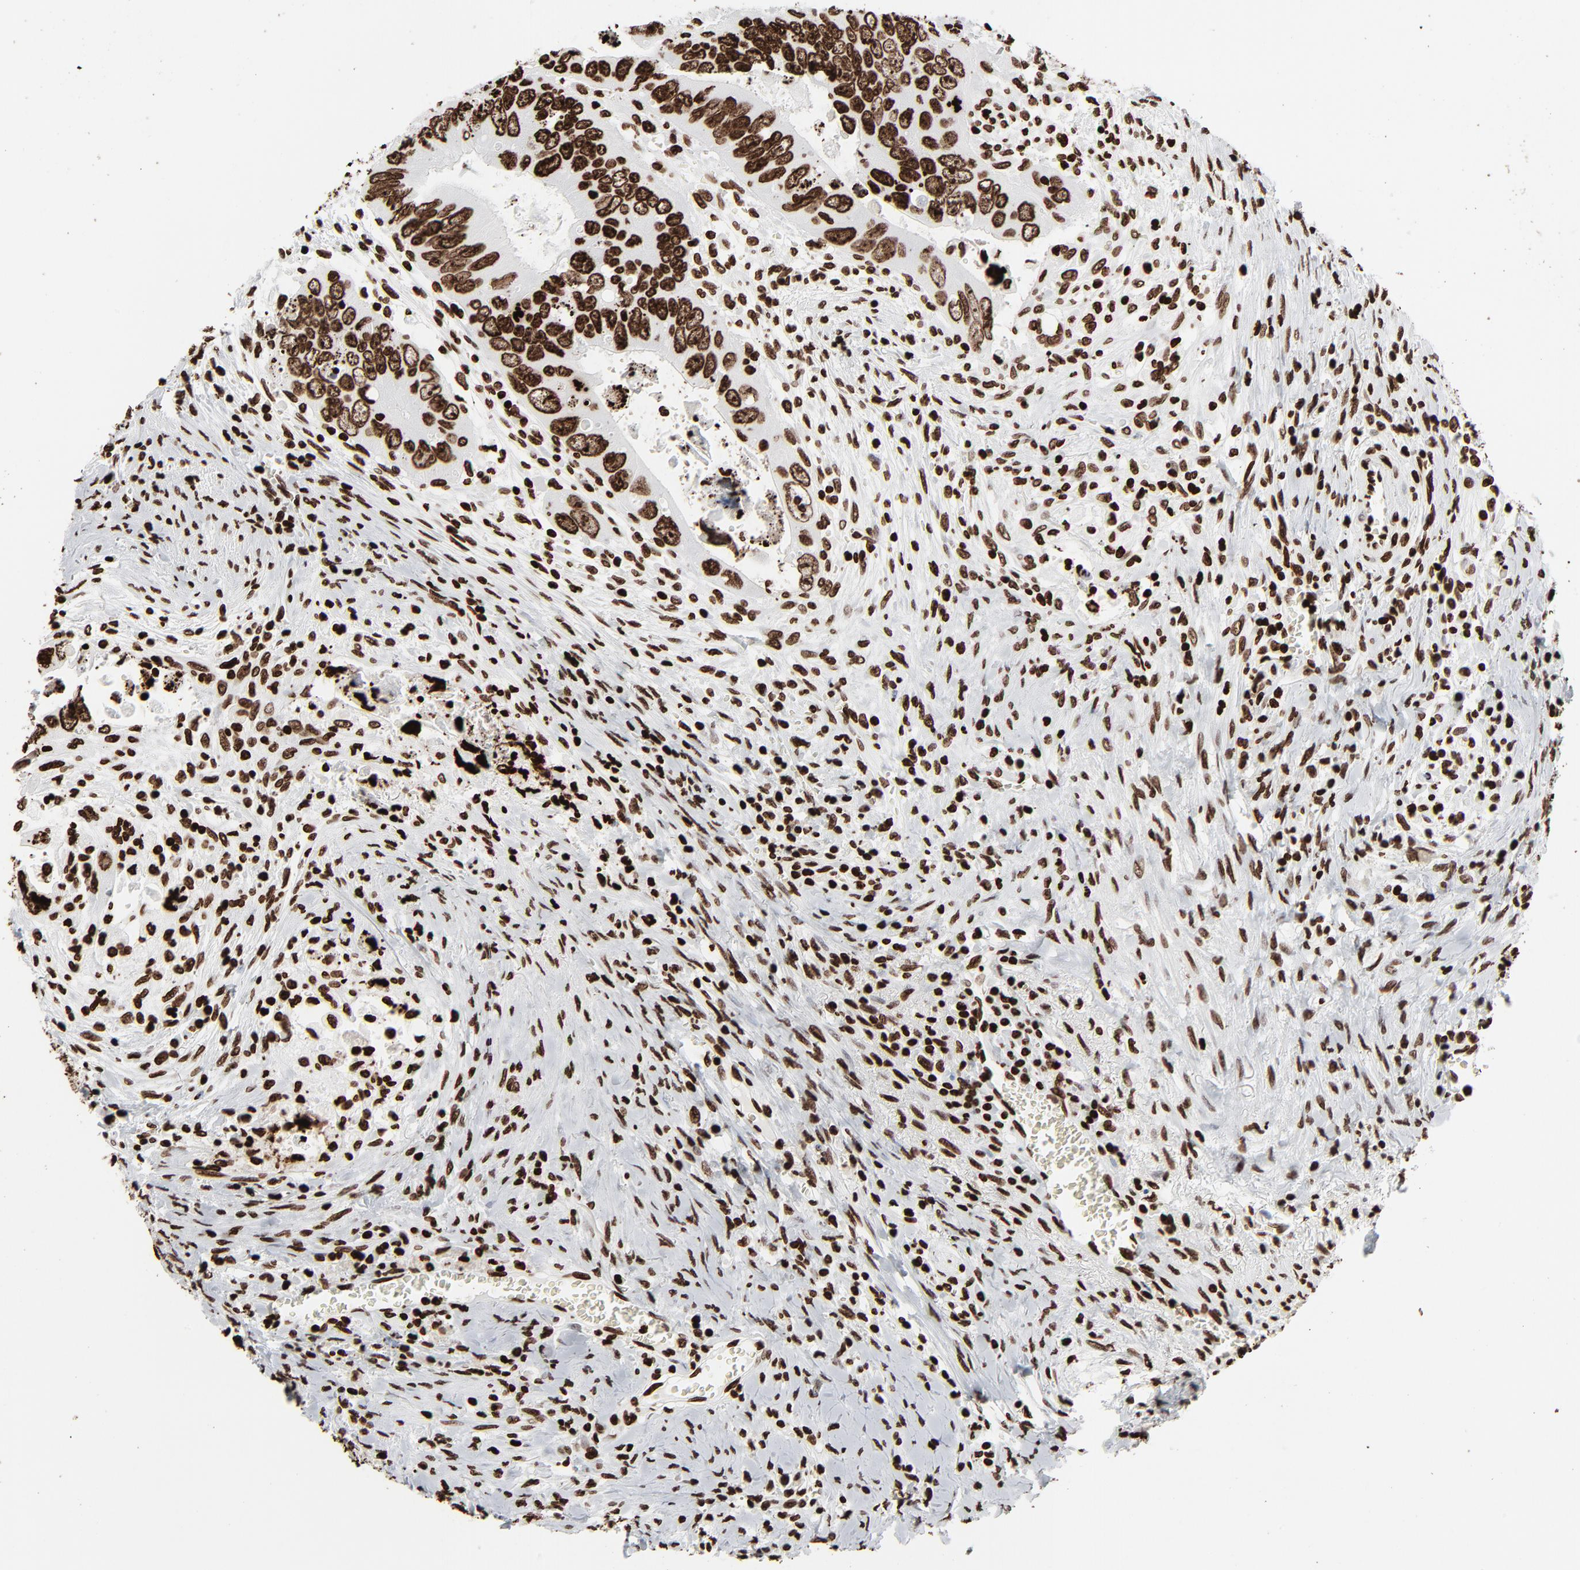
{"staining": {"intensity": "strong", "quantity": ">75%", "location": "nuclear"}, "tissue": "colorectal cancer", "cell_type": "Tumor cells", "image_type": "cancer", "snomed": [{"axis": "morphology", "description": "Adenocarcinoma, NOS"}, {"axis": "topography", "description": "Rectum"}], "caption": "Protein expression analysis of colorectal adenocarcinoma shows strong nuclear expression in about >75% of tumor cells.", "gene": "H3-4", "patient": {"sex": "male", "age": 70}}